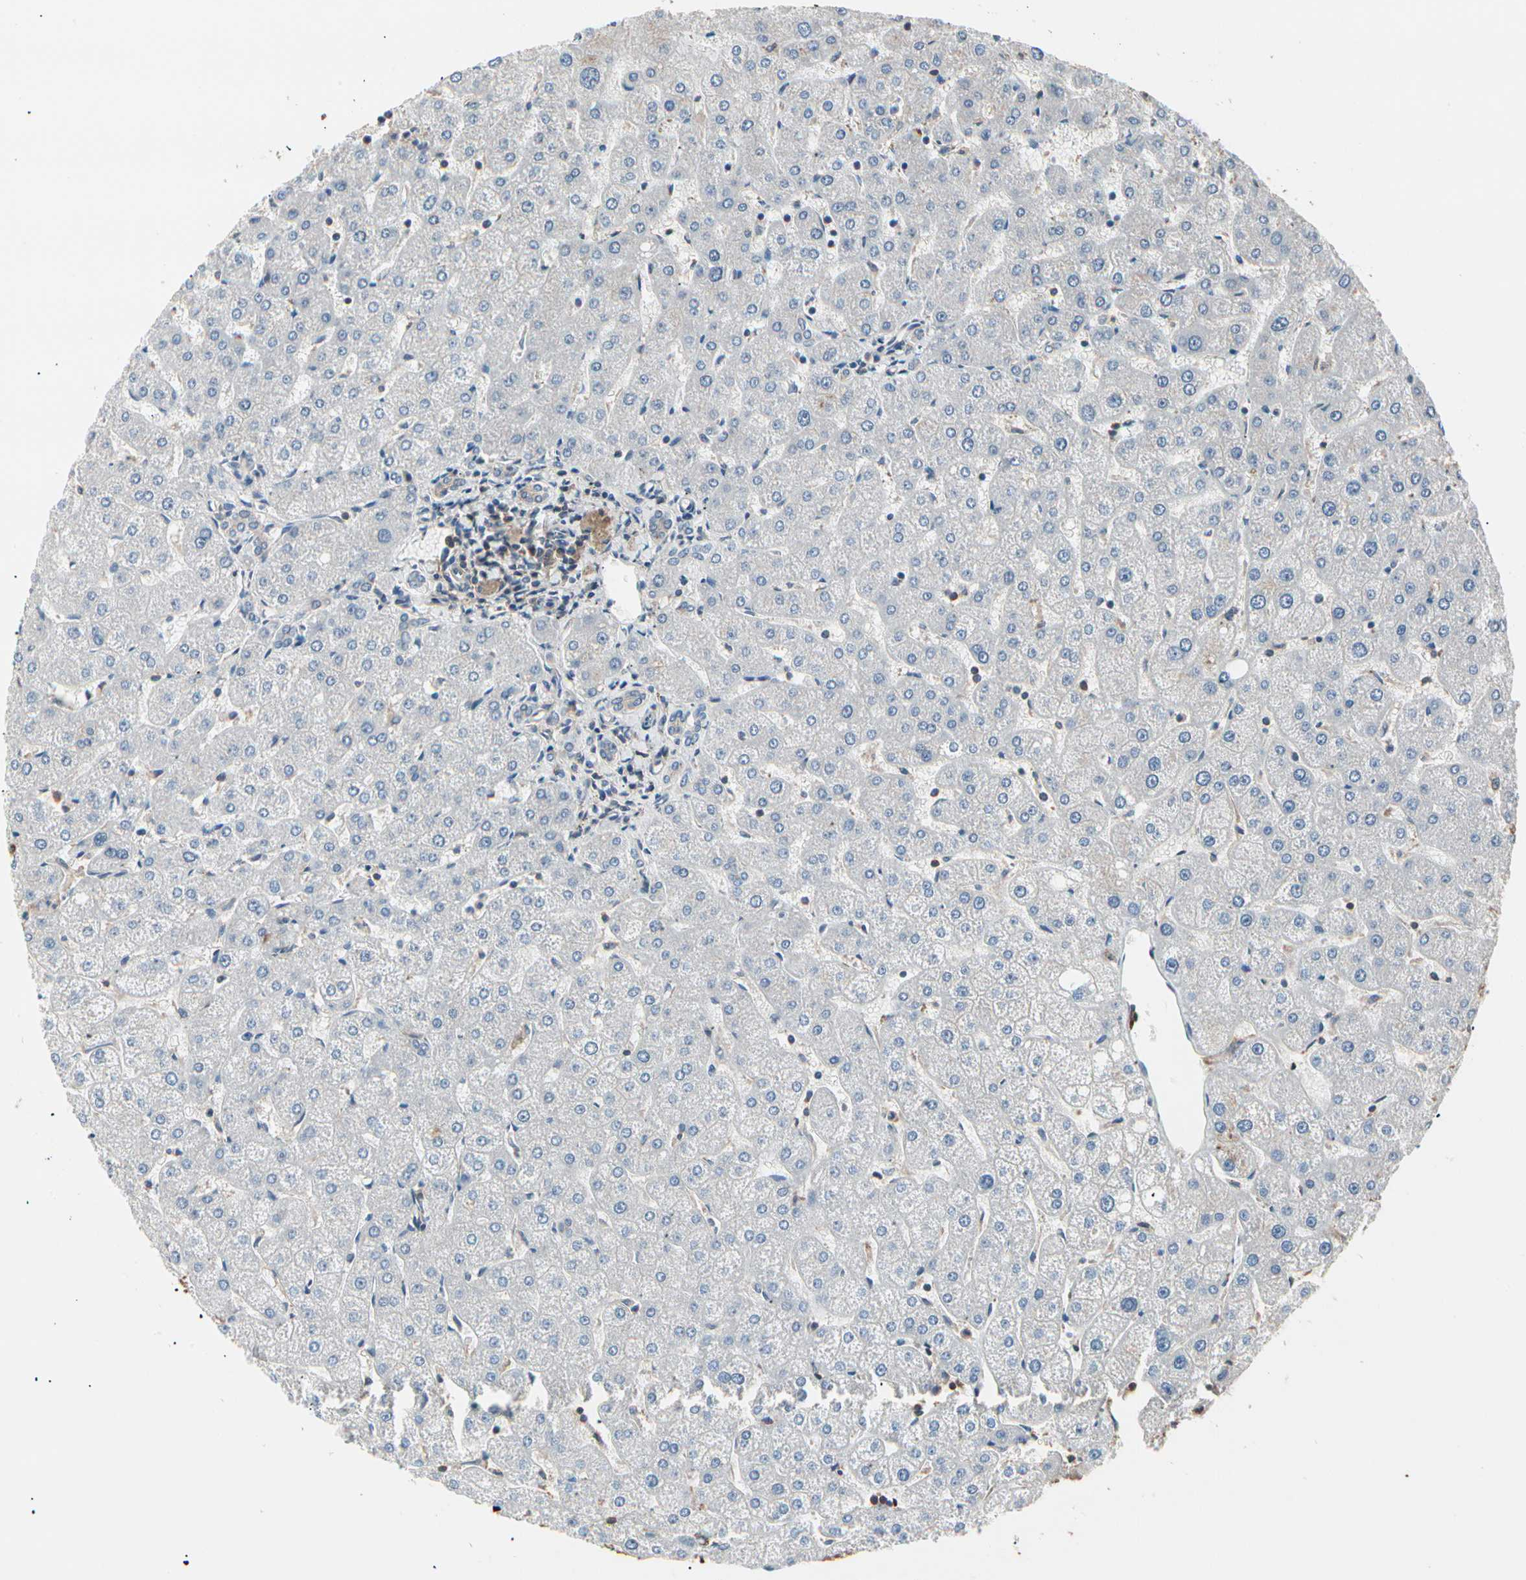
{"staining": {"intensity": "weak", "quantity": ">75%", "location": "cytoplasmic/membranous"}, "tissue": "liver", "cell_type": "Cholangiocytes", "image_type": "normal", "snomed": [{"axis": "morphology", "description": "Normal tissue, NOS"}, {"axis": "topography", "description": "Liver"}], "caption": "An IHC image of normal tissue is shown. Protein staining in brown highlights weak cytoplasmic/membranous positivity in liver within cholangiocytes.", "gene": "MAPK13", "patient": {"sex": "male", "age": 67}}